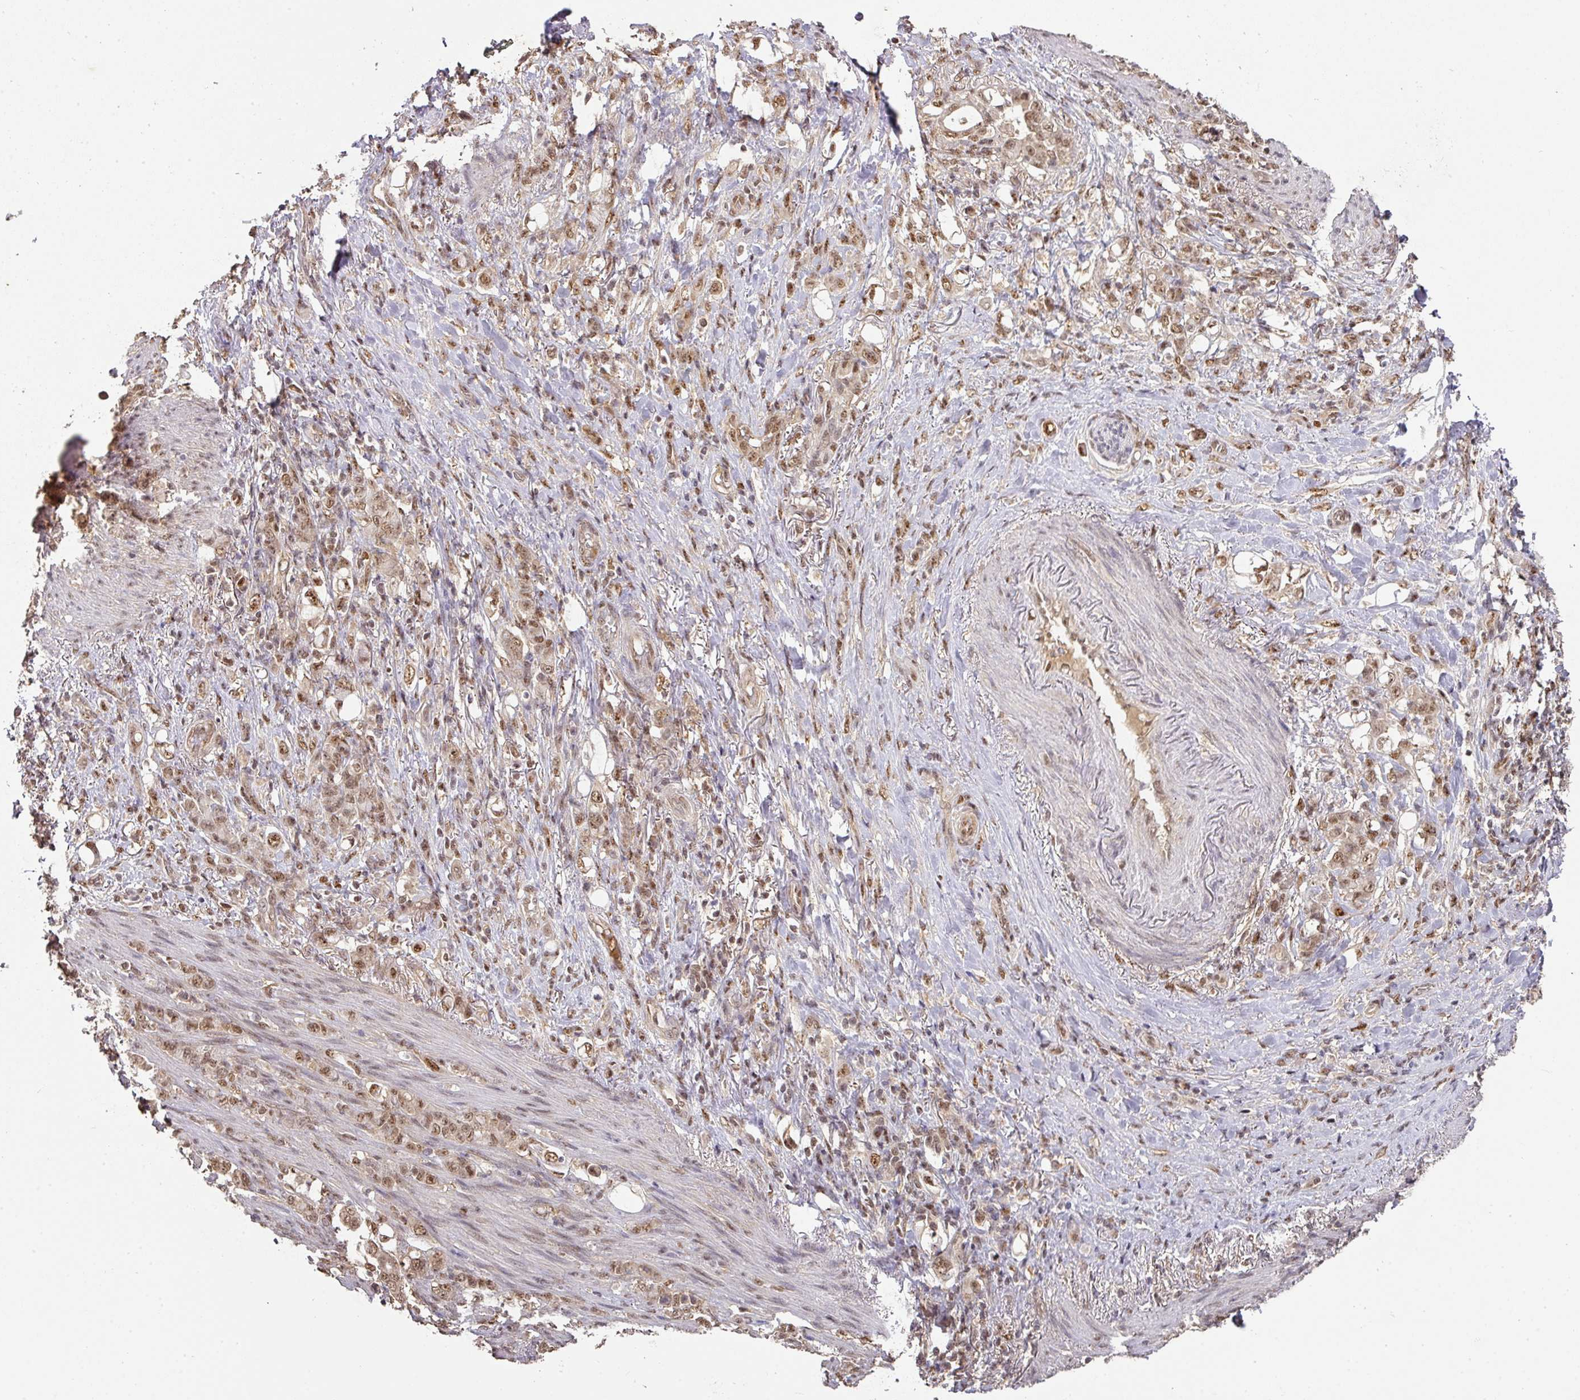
{"staining": {"intensity": "moderate", "quantity": ">75%", "location": "nuclear"}, "tissue": "stomach cancer", "cell_type": "Tumor cells", "image_type": "cancer", "snomed": [{"axis": "morphology", "description": "Adenocarcinoma, NOS"}, {"axis": "topography", "description": "Stomach"}], "caption": "Adenocarcinoma (stomach) tissue reveals moderate nuclear positivity in about >75% of tumor cells, visualized by immunohistochemistry. The protein is shown in brown color, while the nuclei are stained blue.", "gene": "RANBP9", "patient": {"sex": "female", "age": 79}}